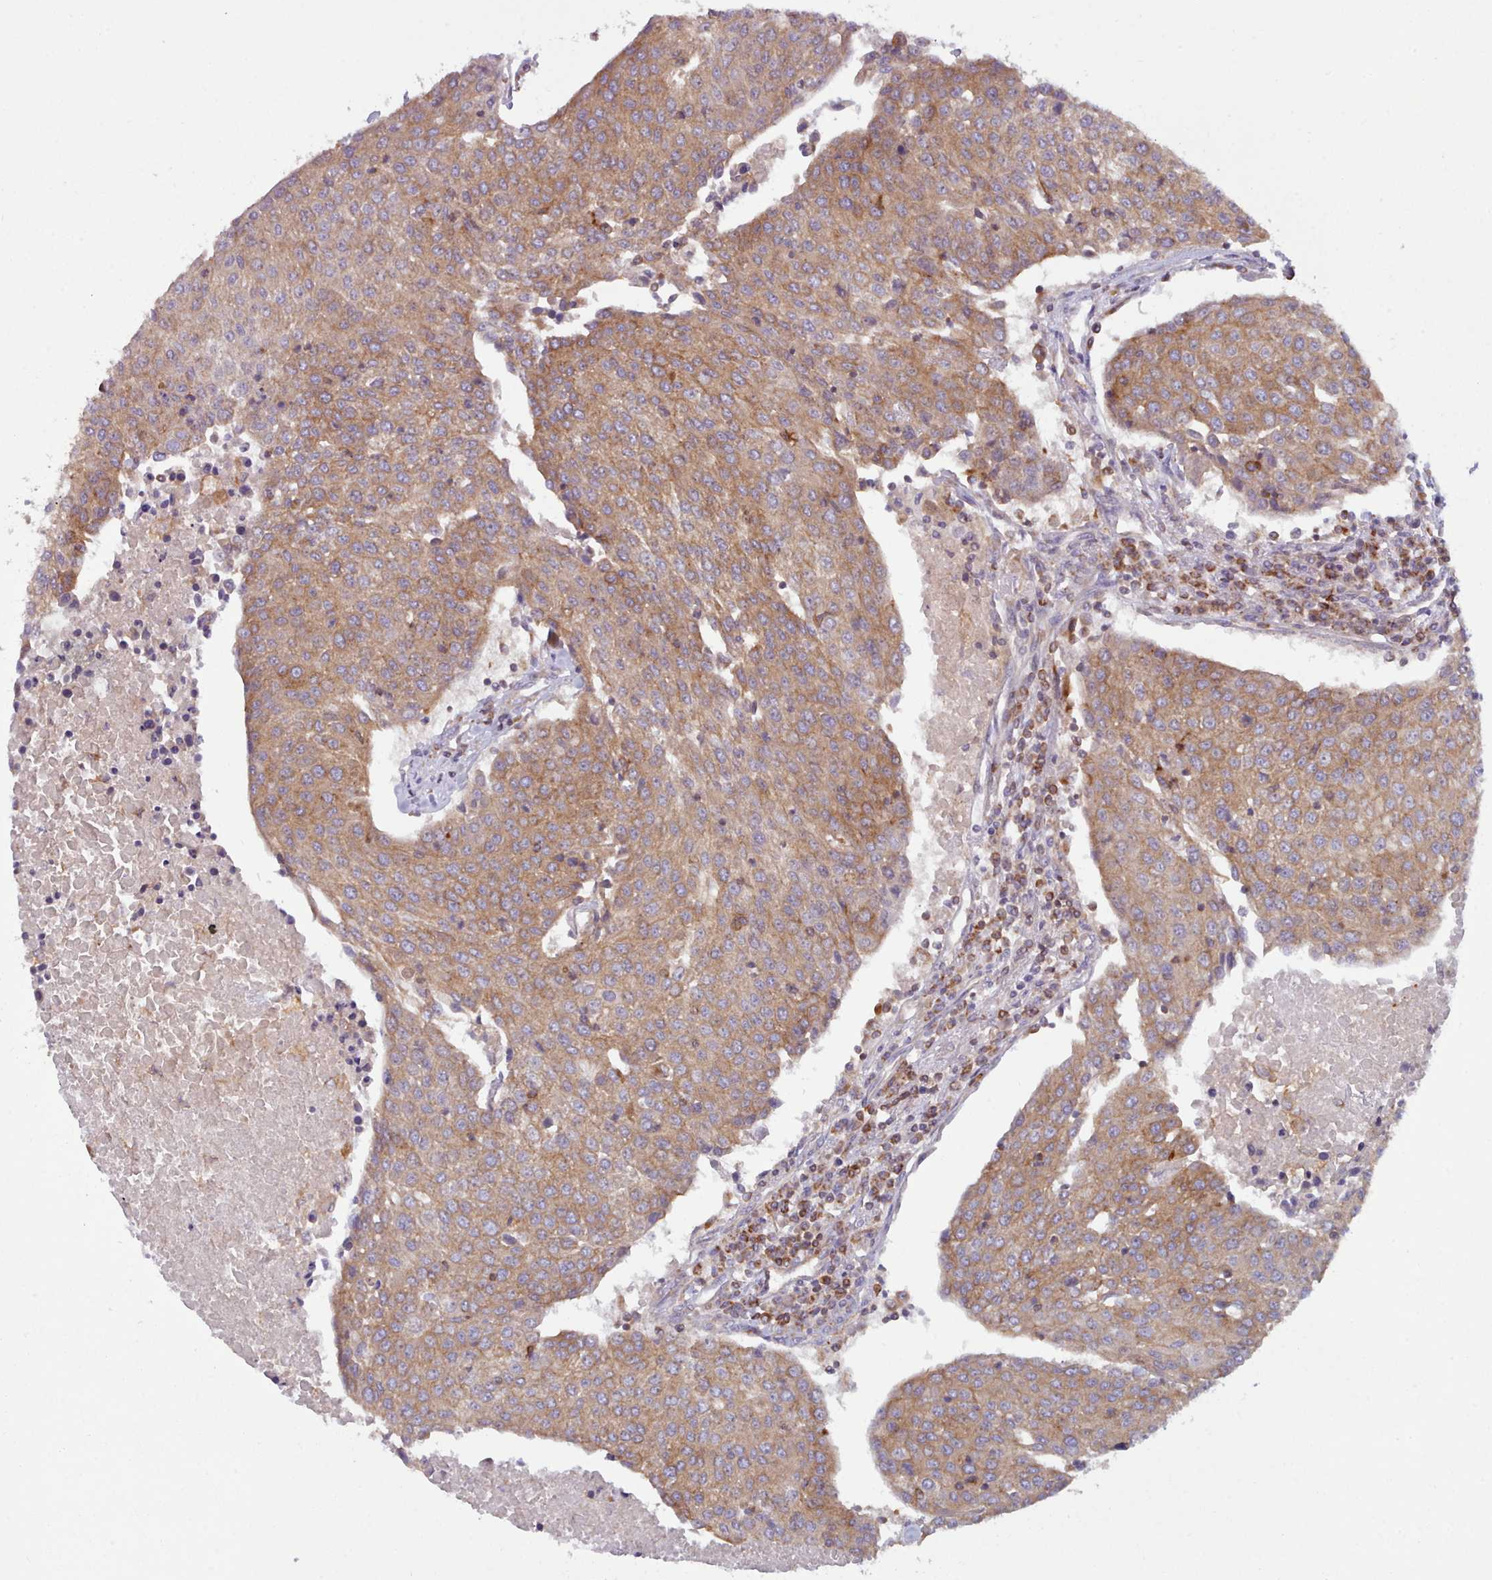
{"staining": {"intensity": "moderate", "quantity": ">75%", "location": "cytoplasmic/membranous"}, "tissue": "urothelial cancer", "cell_type": "Tumor cells", "image_type": "cancer", "snomed": [{"axis": "morphology", "description": "Urothelial carcinoma, High grade"}, {"axis": "topography", "description": "Urinary bladder"}], "caption": "Protein staining by IHC shows moderate cytoplasmic/membranous staining in approximately >75% of tumor cells in high-grade urothelial carcinoma. (DAB = brown stain, brightfield microscopy at high magnification).", "gene": "CRYBG1", "patient": {"sex": "female", "age": 85}}